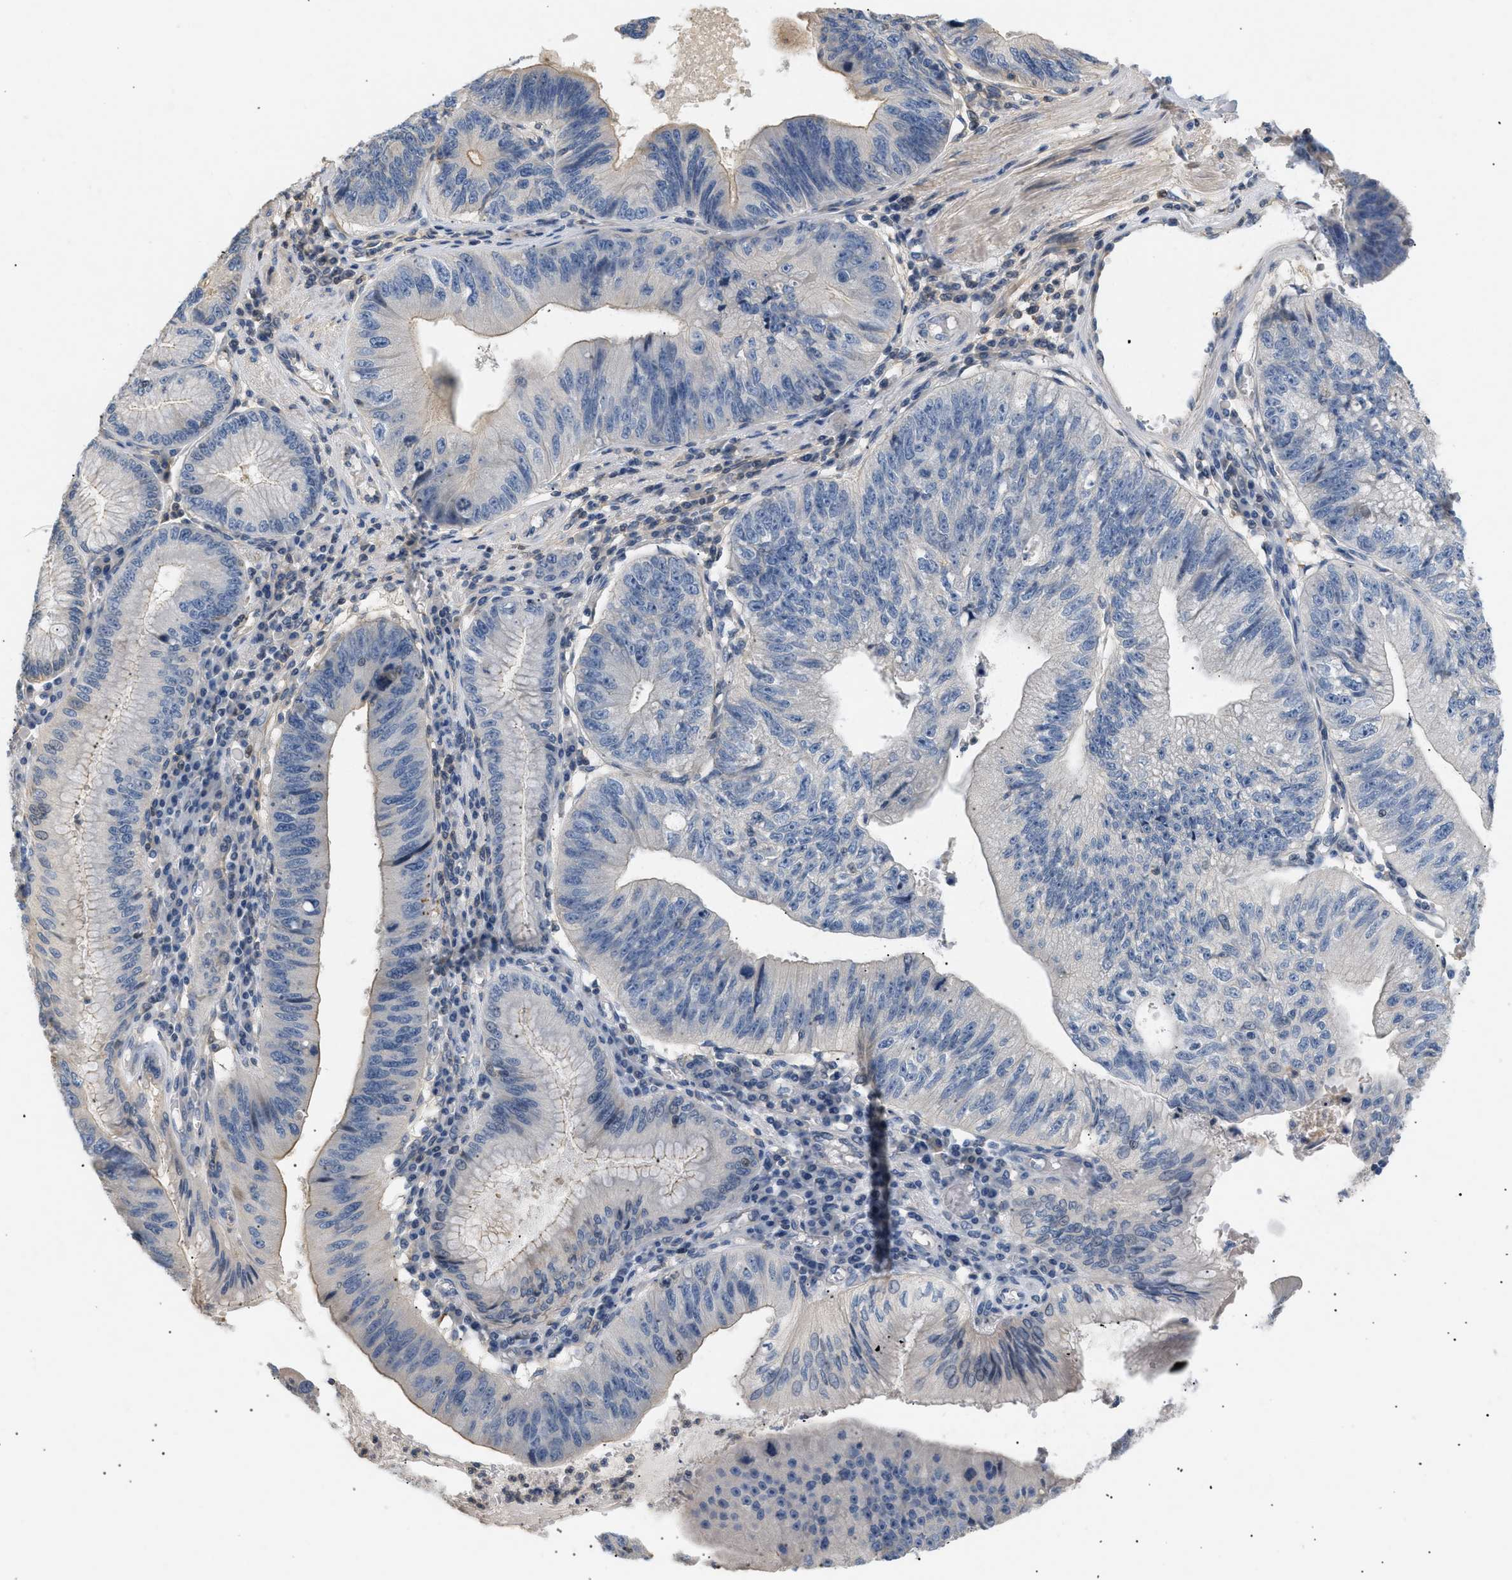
{"staining": {"intensity": "weak", "quantity": "<25%", "location": "cytoplasmic/membranous"}, "tissue": "stomach cancer", "cell_type": "Tumor cells", "image_type": "cancer", "snomed": [{"axis": "morphology", "description": "Adenocarcinoma, NOS"}, {"axis": "topography", "description": "Stomach"}], "caption": "A photomicrograph of human stomach cancer (adenocarcinoma) is negative for staining in tumor cells. Nuclei are stained in blue.", "gene": "FARS2", "patient": {"sex": "male", "age": 59}}